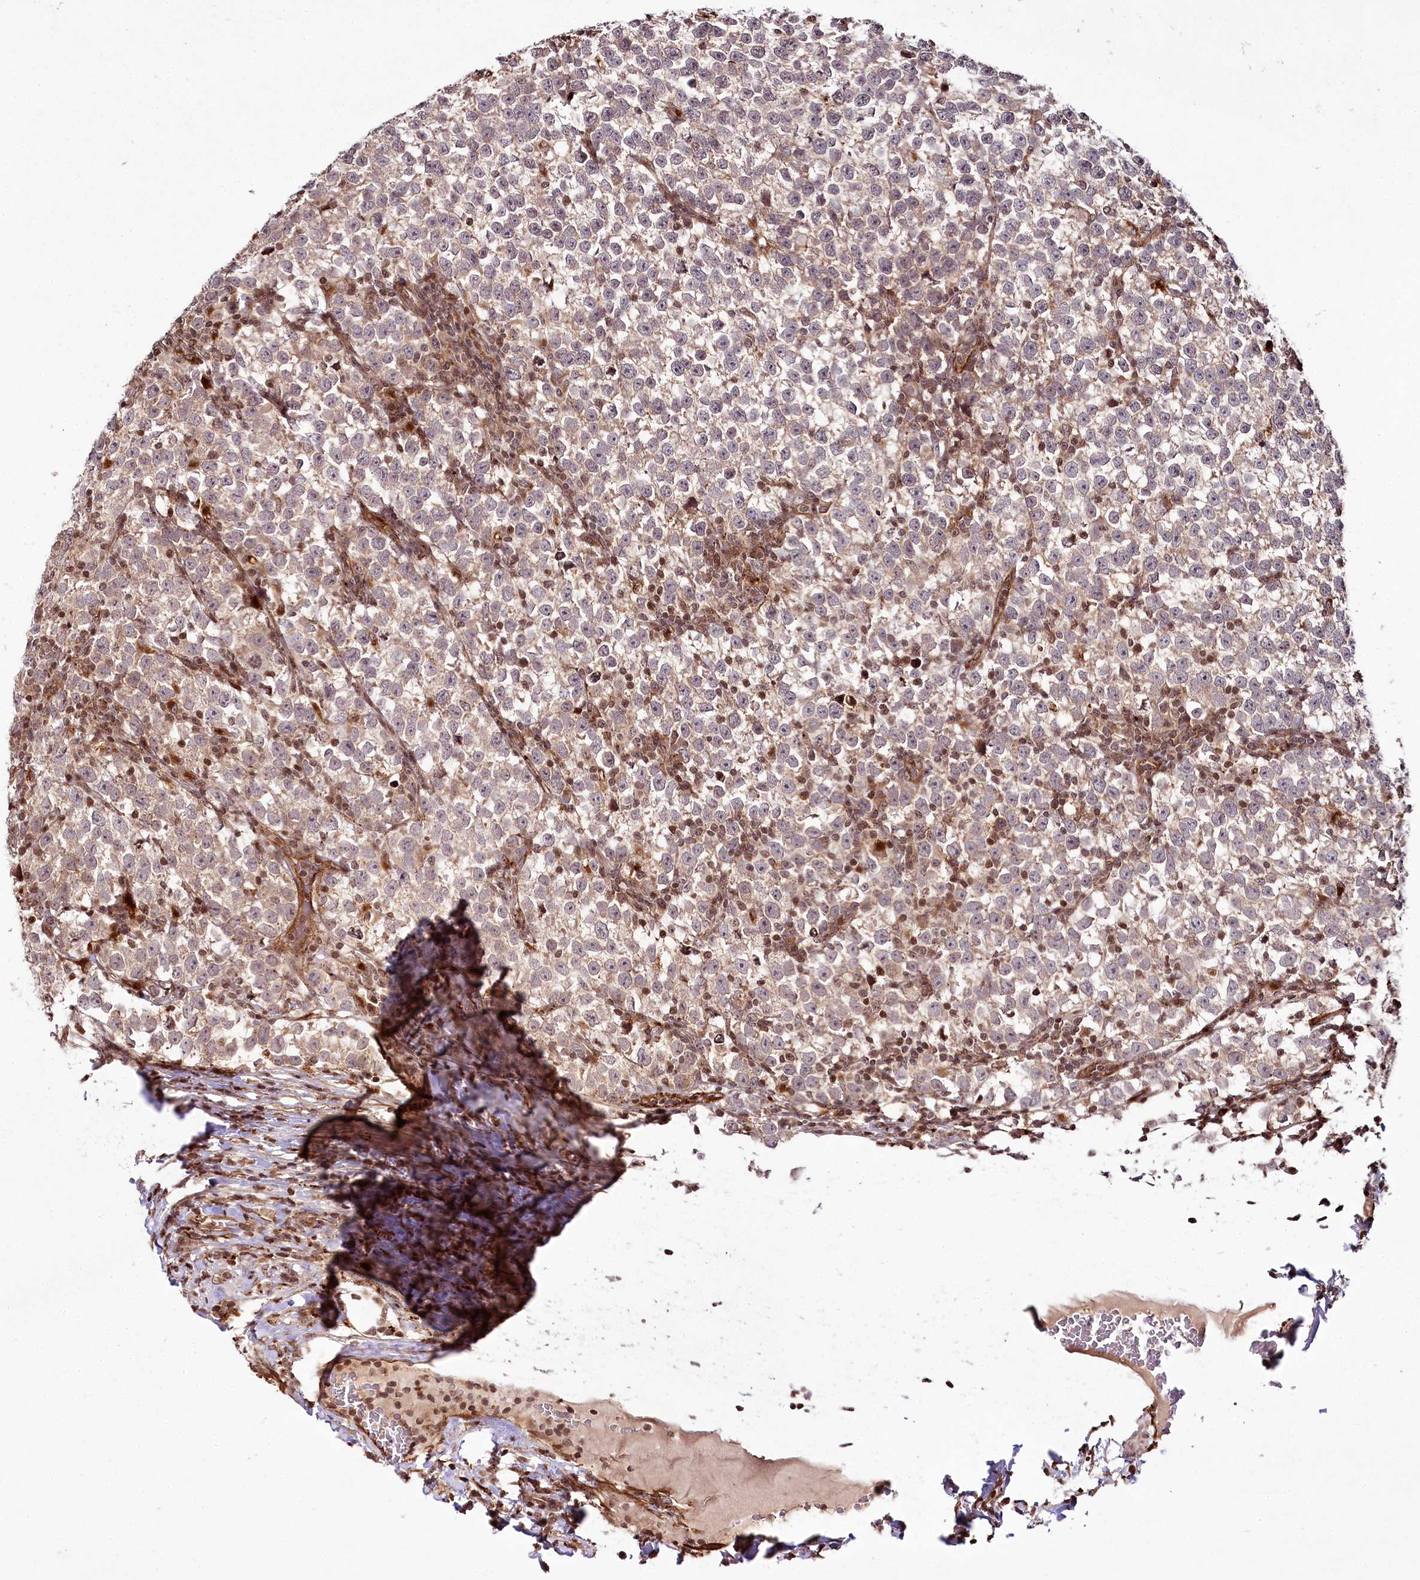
{"staining": {"intensity": "weak", "quantity": "<25%", "location": "cytoplasmic/membranous"}, "tissue": "testis cancer", "cell_type": "Tumor cells", "image_type": "cancer", "snomed": [{"axis": "morphology", "description": "Normal tissue, NOS"}, {"axis": "morphology", "description": "Seminoma, NOS"}, {"axis": "topography", "description": "Testis"}], "caption": "The photomicrograph shows no significant expression in tumor cells of seminoma (testis).", "gene": "HOXC8", "patient": {"sex": "male", "age": 43}}